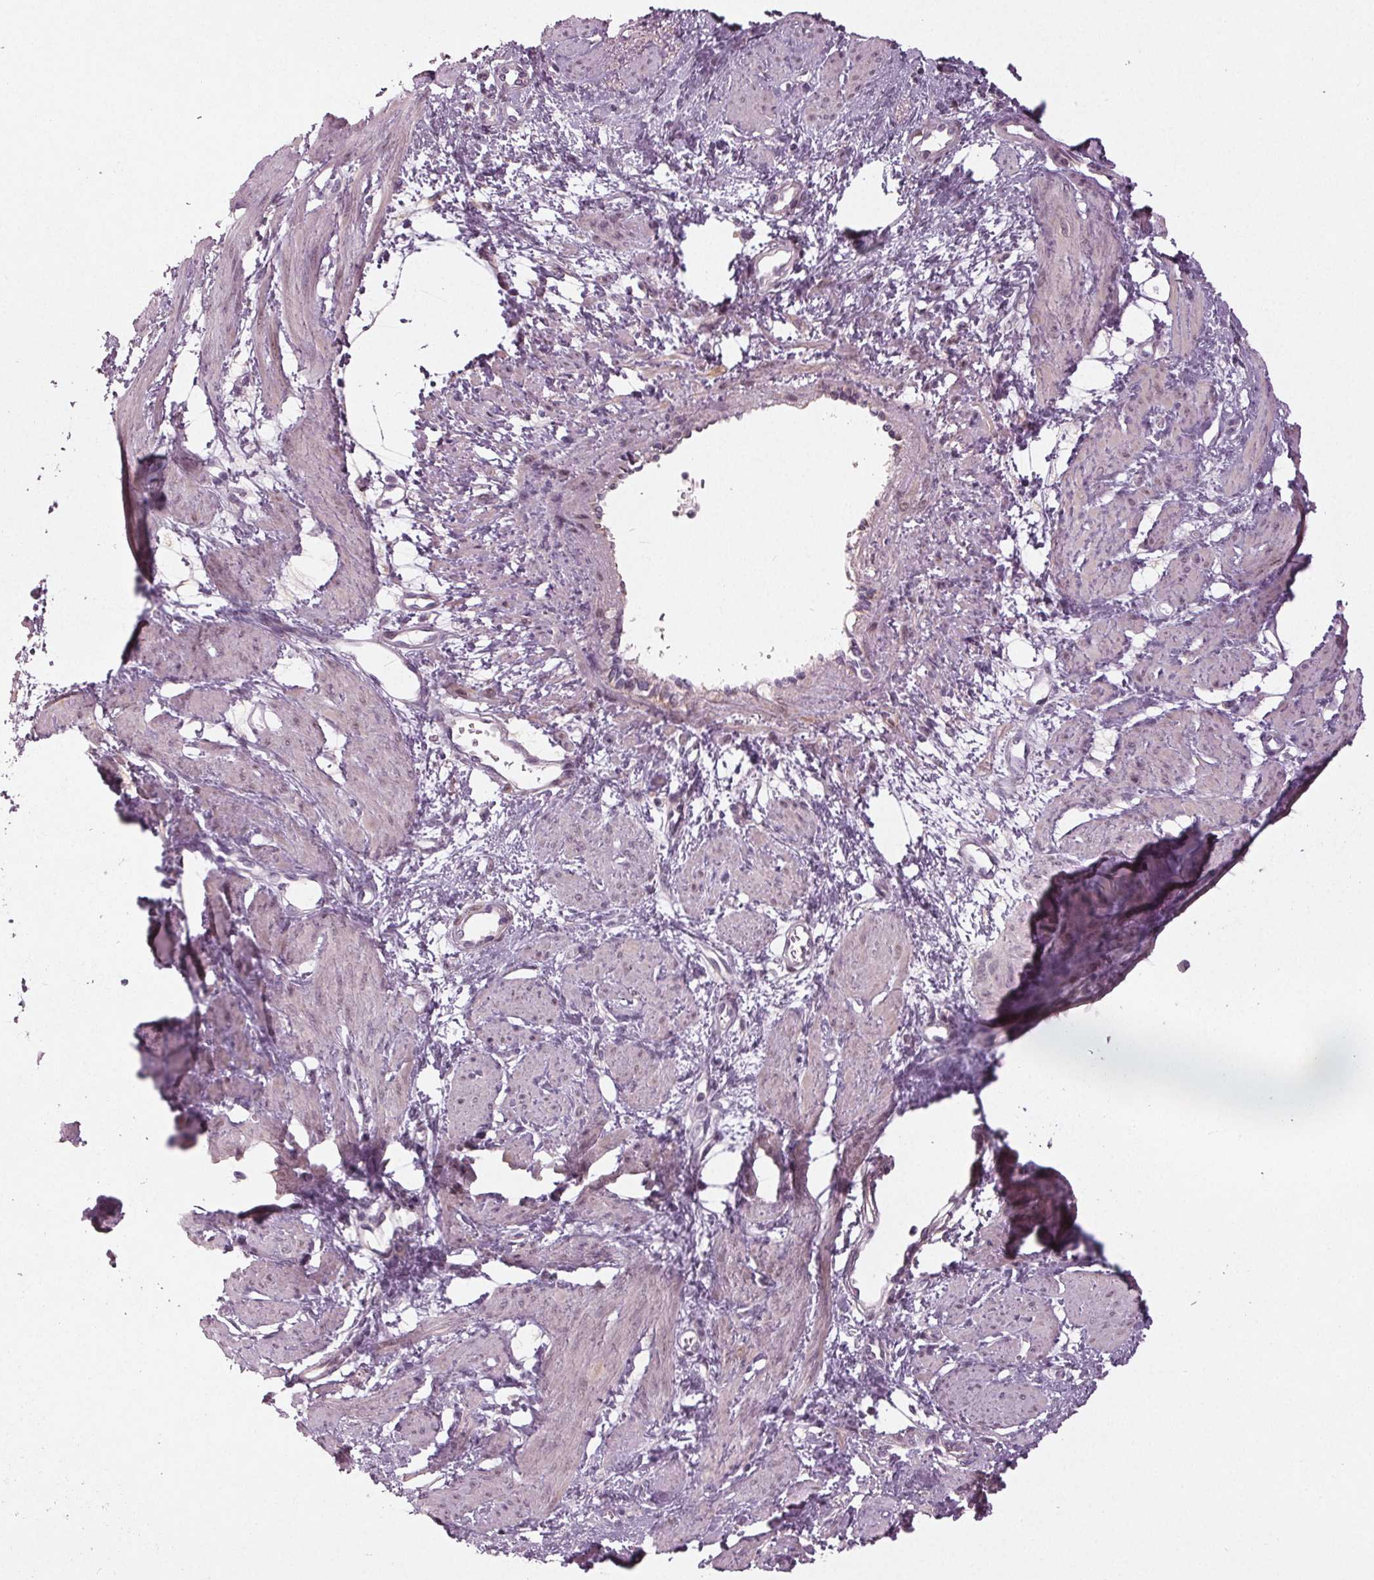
{"staining": {"intensity": "negative", "quantity": "none", "location": "none"}, "tissue": "smooth muscle", "cell_type": "Smooth muscle cells", "image_type": "normal", "snomed": [{"axis": "morphology", "description": "Normal tissue, NOS"}, {"axis": "topography", "description": "Smooth muscle"}, {"axis": "topography", "description": "Uterus"}], "caption": "Immunohistochemistry (IHC) image of normal smooth muscle stained for a protein (brown), which demonstrates no positivity in smooth muscle cells.", "gene": "ZNF605", "patient": {"sex": "female", "age": 39}}